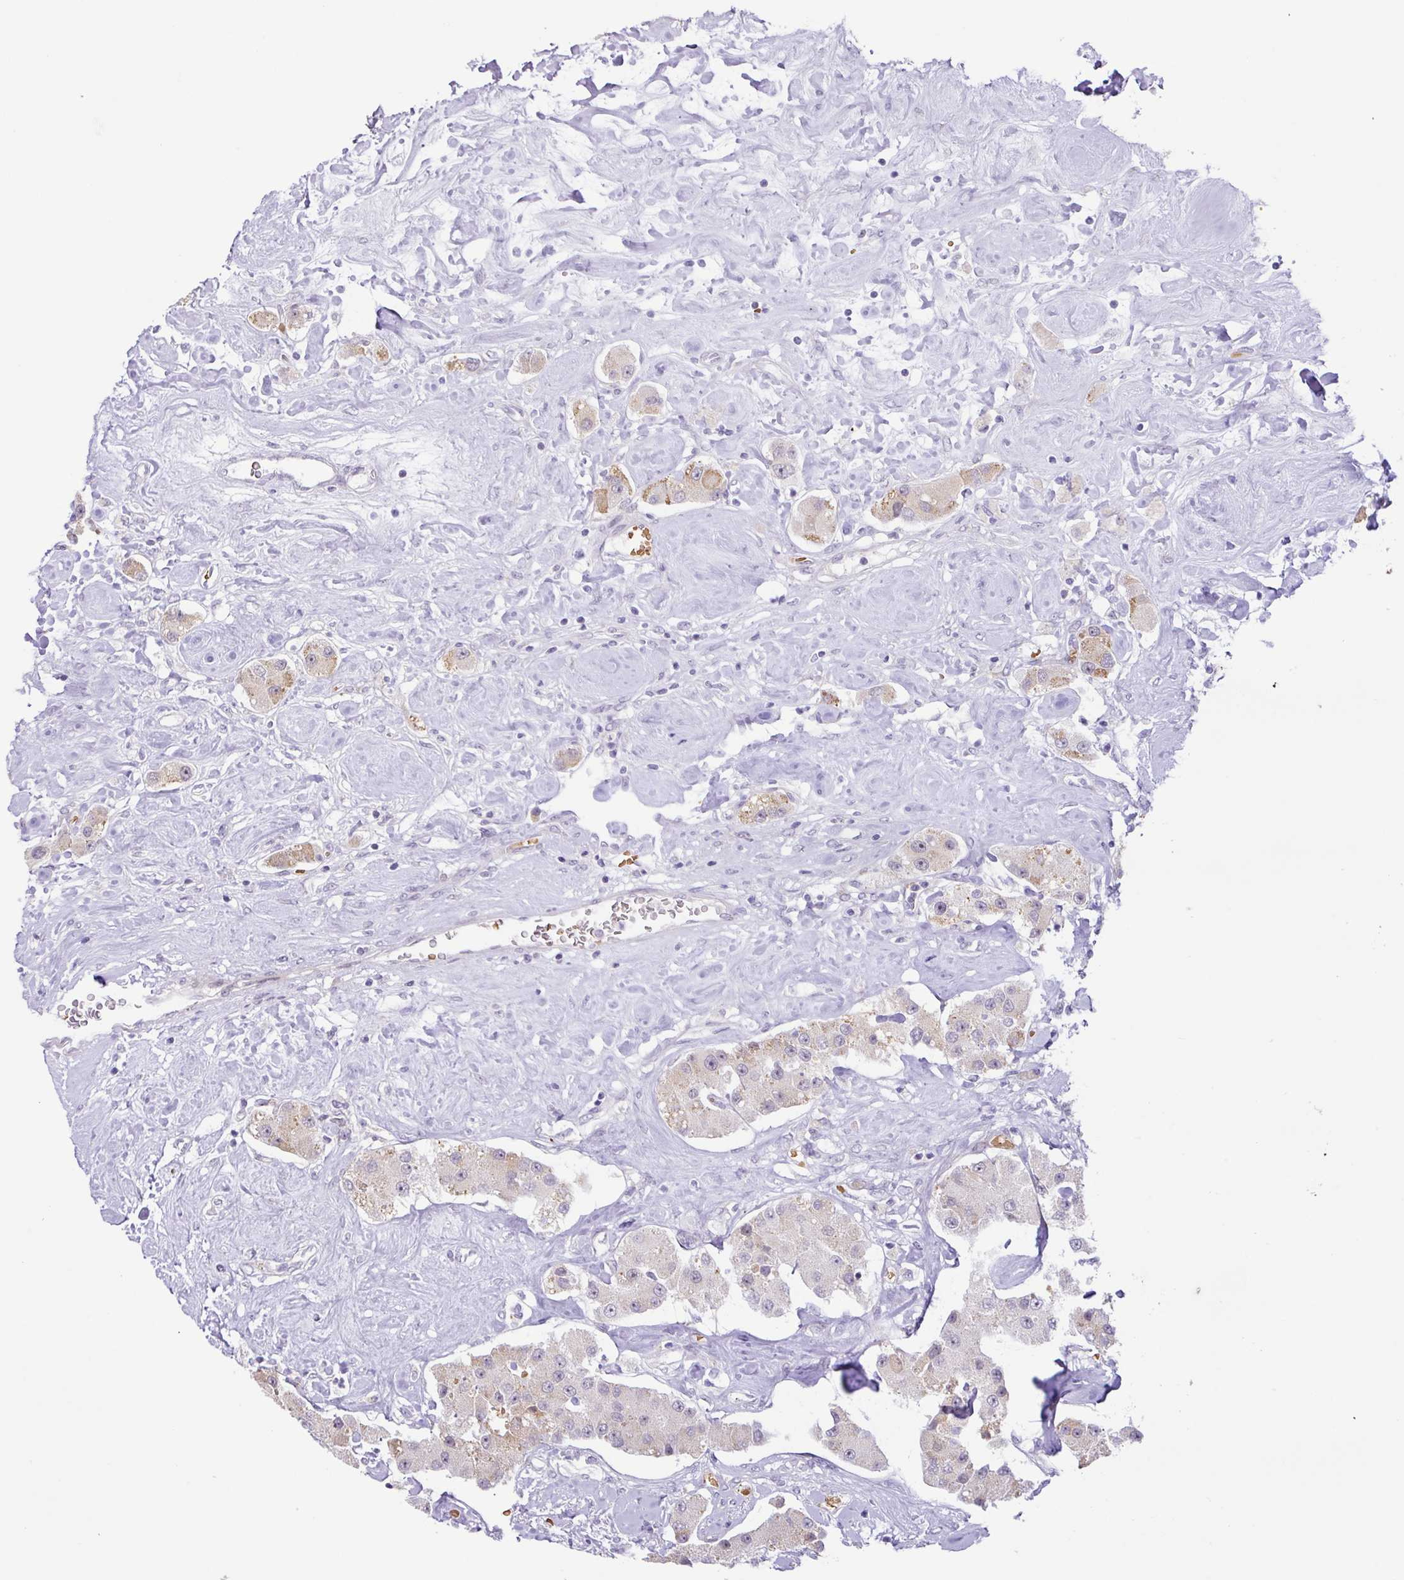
{"staining": {"intensity": "weak", "quantity": ">75%", "location": "cytoplasmic/membranous"}, "tissue": "carcinoid", "cell_type": "Tumor cells", "image_type": "cancer", "snomed": [{"axis": "morphology", "description": "Carcinoid, malignant, NOS"}, {"axis": "topography", "description": "Pancreas"}], "caption": "An image showing weak cytoplasmic/membranous expression in about >75% of tumor cells in carcinoid, as visualized by brown immunohistochemical staining.", "gene": "PARP2", "patient": {"sex": "male", "age": 41}}